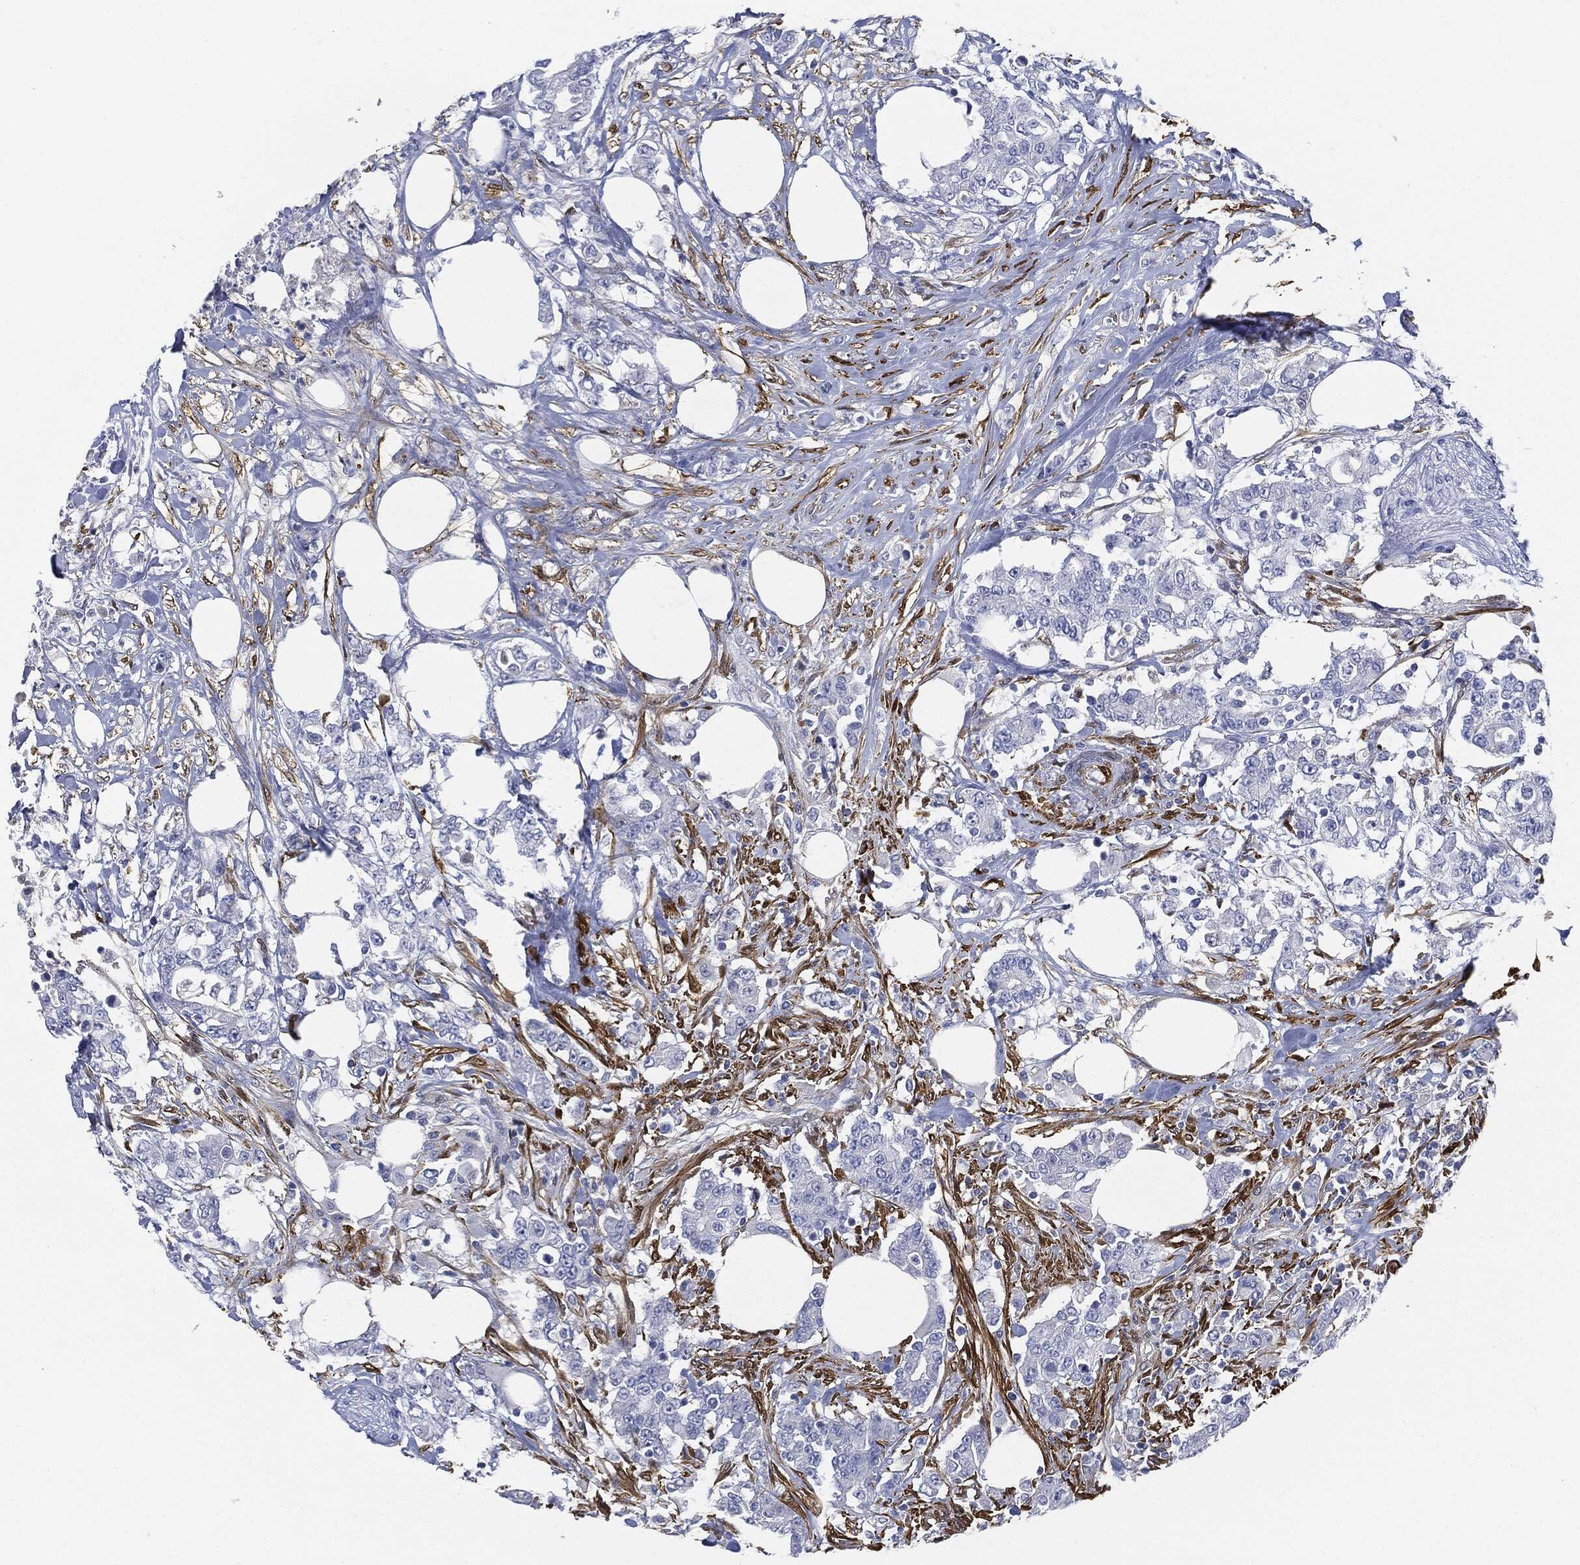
{"staining": {"intensity": "negative", "quantity": "none", "location": "none"}, "tissue": "colorectal cancer", "cell_type": "Tumor cells", "image_type": "cancer", "snomed": [{"axis": "morphology", "description": "Adenocarcinoma, NOS"}, {"axis": "topography", "description": "Colon"}], "caption": "IHC of colorectal adenocarcinoma exhibits no positivity in tumor cells. The staining was performed using DAB (3,3'-diaminobenzidine) to visualize the protein expression in brown, while the nuclei were stained in blue with hematoxylin (Magnification: 20x).", "gene": "TAGLN", "patient": {"sex": "female", "age": 48}}